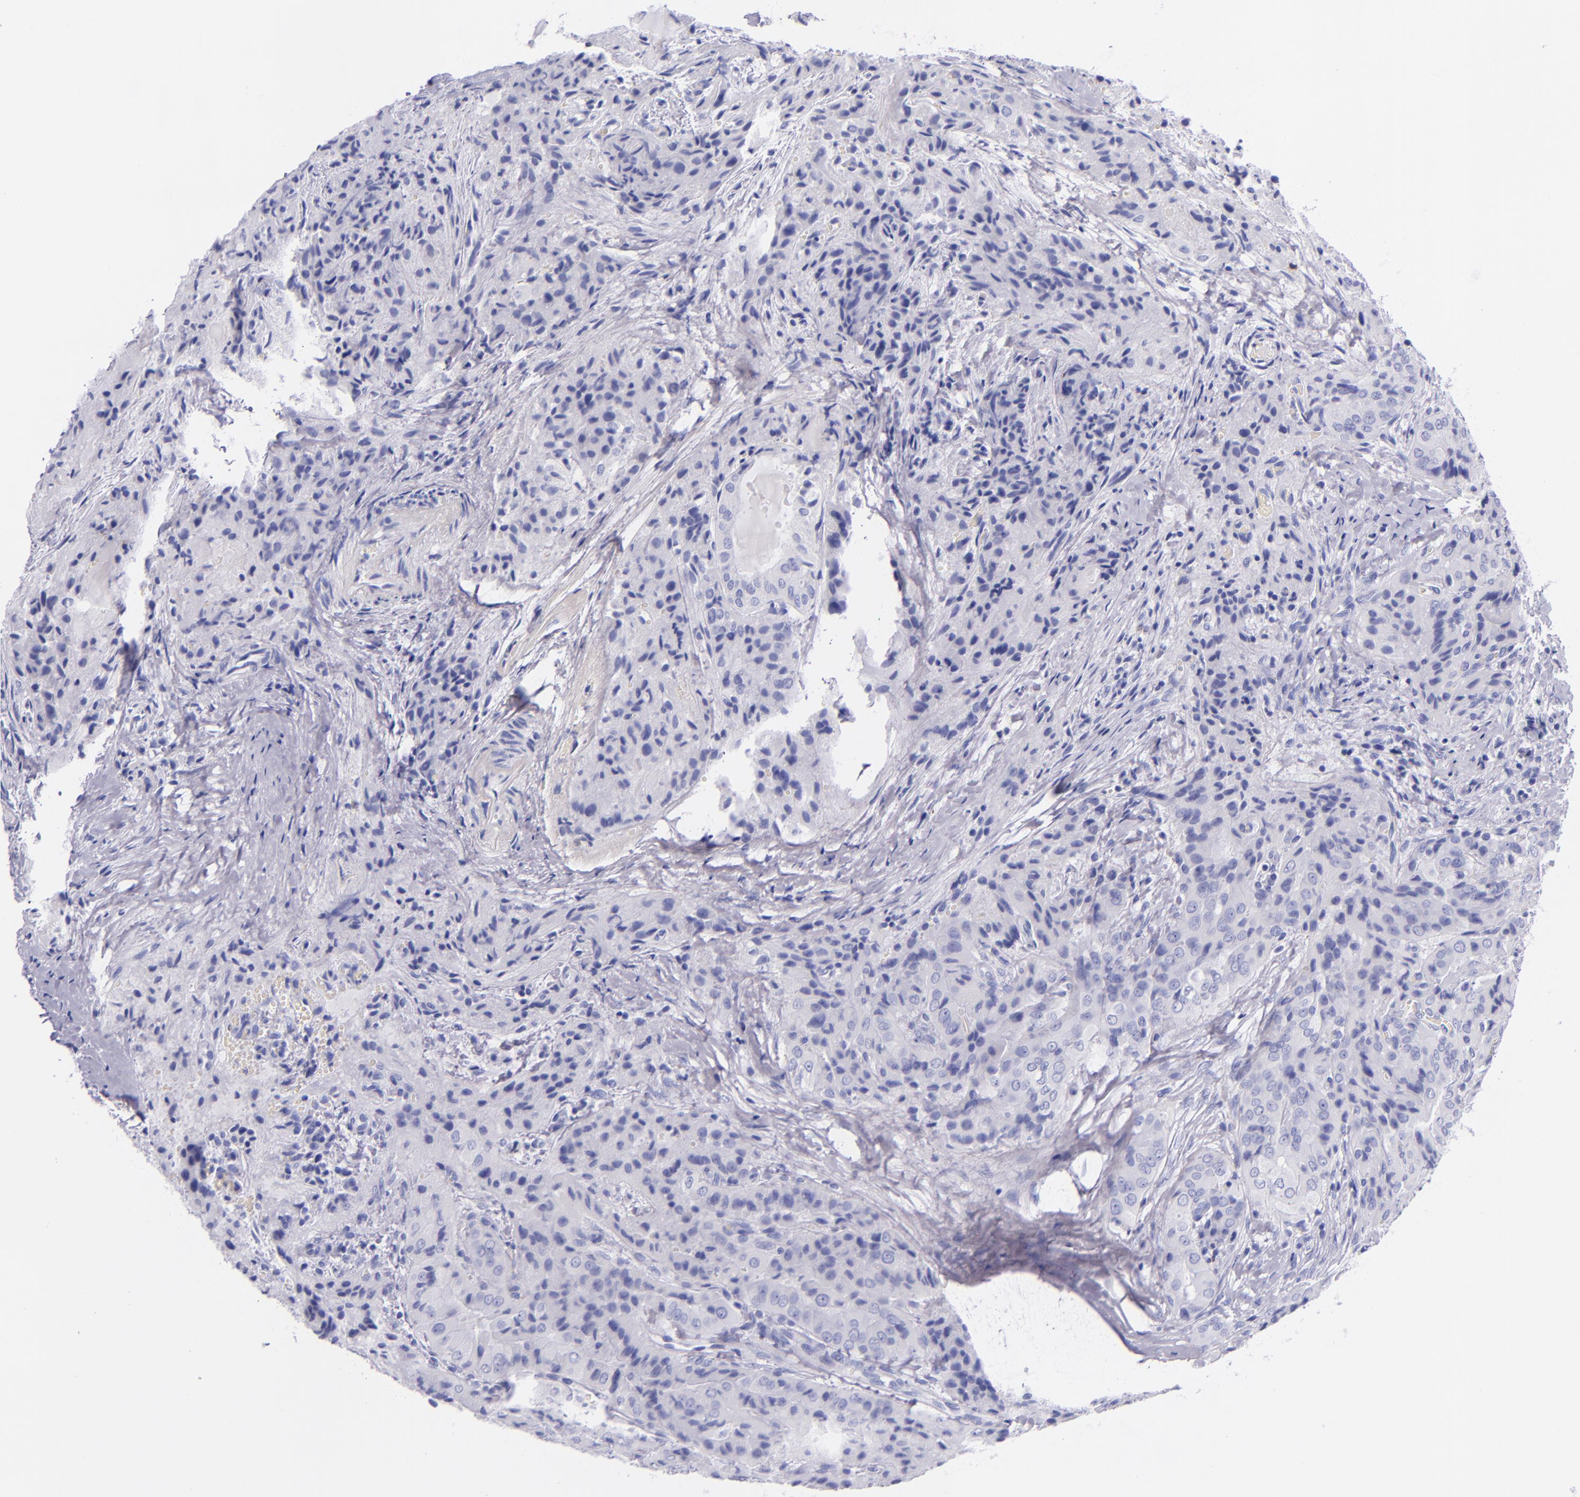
{"staining": {"intensity": "negative", "quantity": "none", "location": "none"}, "tissue": "thyroid cancer", "cell_type": "Tumor cells", "image_type": "cancer", "snomed": [{"axis": "morphology", "description": "Papillary adenocarcinoma, NOS"}, {"axis": "topography", "description": "Thyroid gland"}], "caption": "DAB immunohistochemical staining of thyroid papillary adenocarcinoma demonstrates no significant expression in tumor cells.", "gene": "LAG3", "patient": {"sex": "female", "age": 71}}